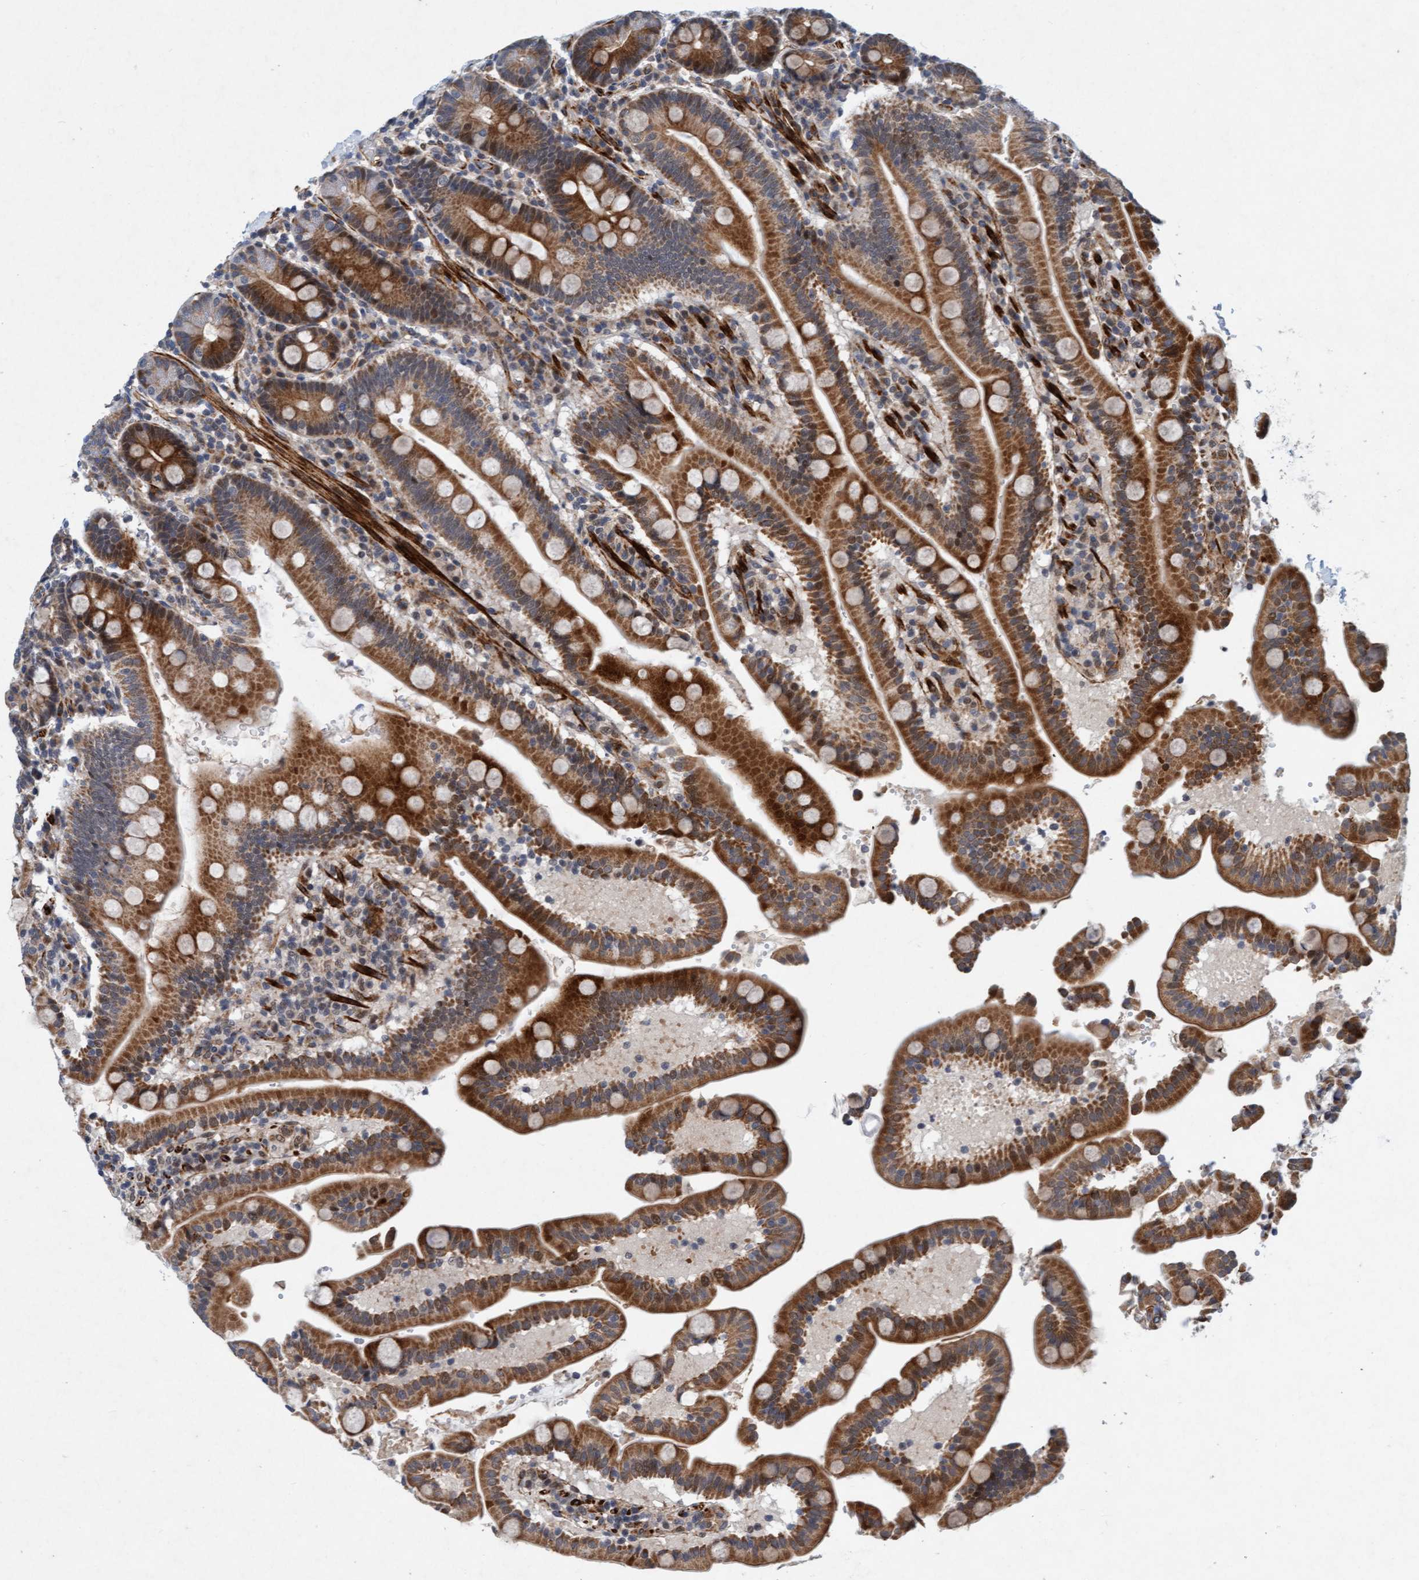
{"staining": {"intensity": "strong", "quantity": ">75%", "location": "cytoplasmic/membranous"}, "tissue": "duodenum", "cell_type": "Glandular cells", "image_type": "normal", "snomed": [{"axis": "morphology", "description": "Normal tissue, NOS"}, {"axis": "topography", "description": "Small intestine, NOS"}], "caption": "Immunohistochemical staining of unremarkable duodenum shows high levels of strong cytoplasmic/membranous expression in approximately >75% of glandular cells. (DAB (3,3'-diaminobenzidine) IHC with brightfield microscopy, high magnification).", "gene": "TMEM70", "patient": {"sex": "female", "age": 71}}